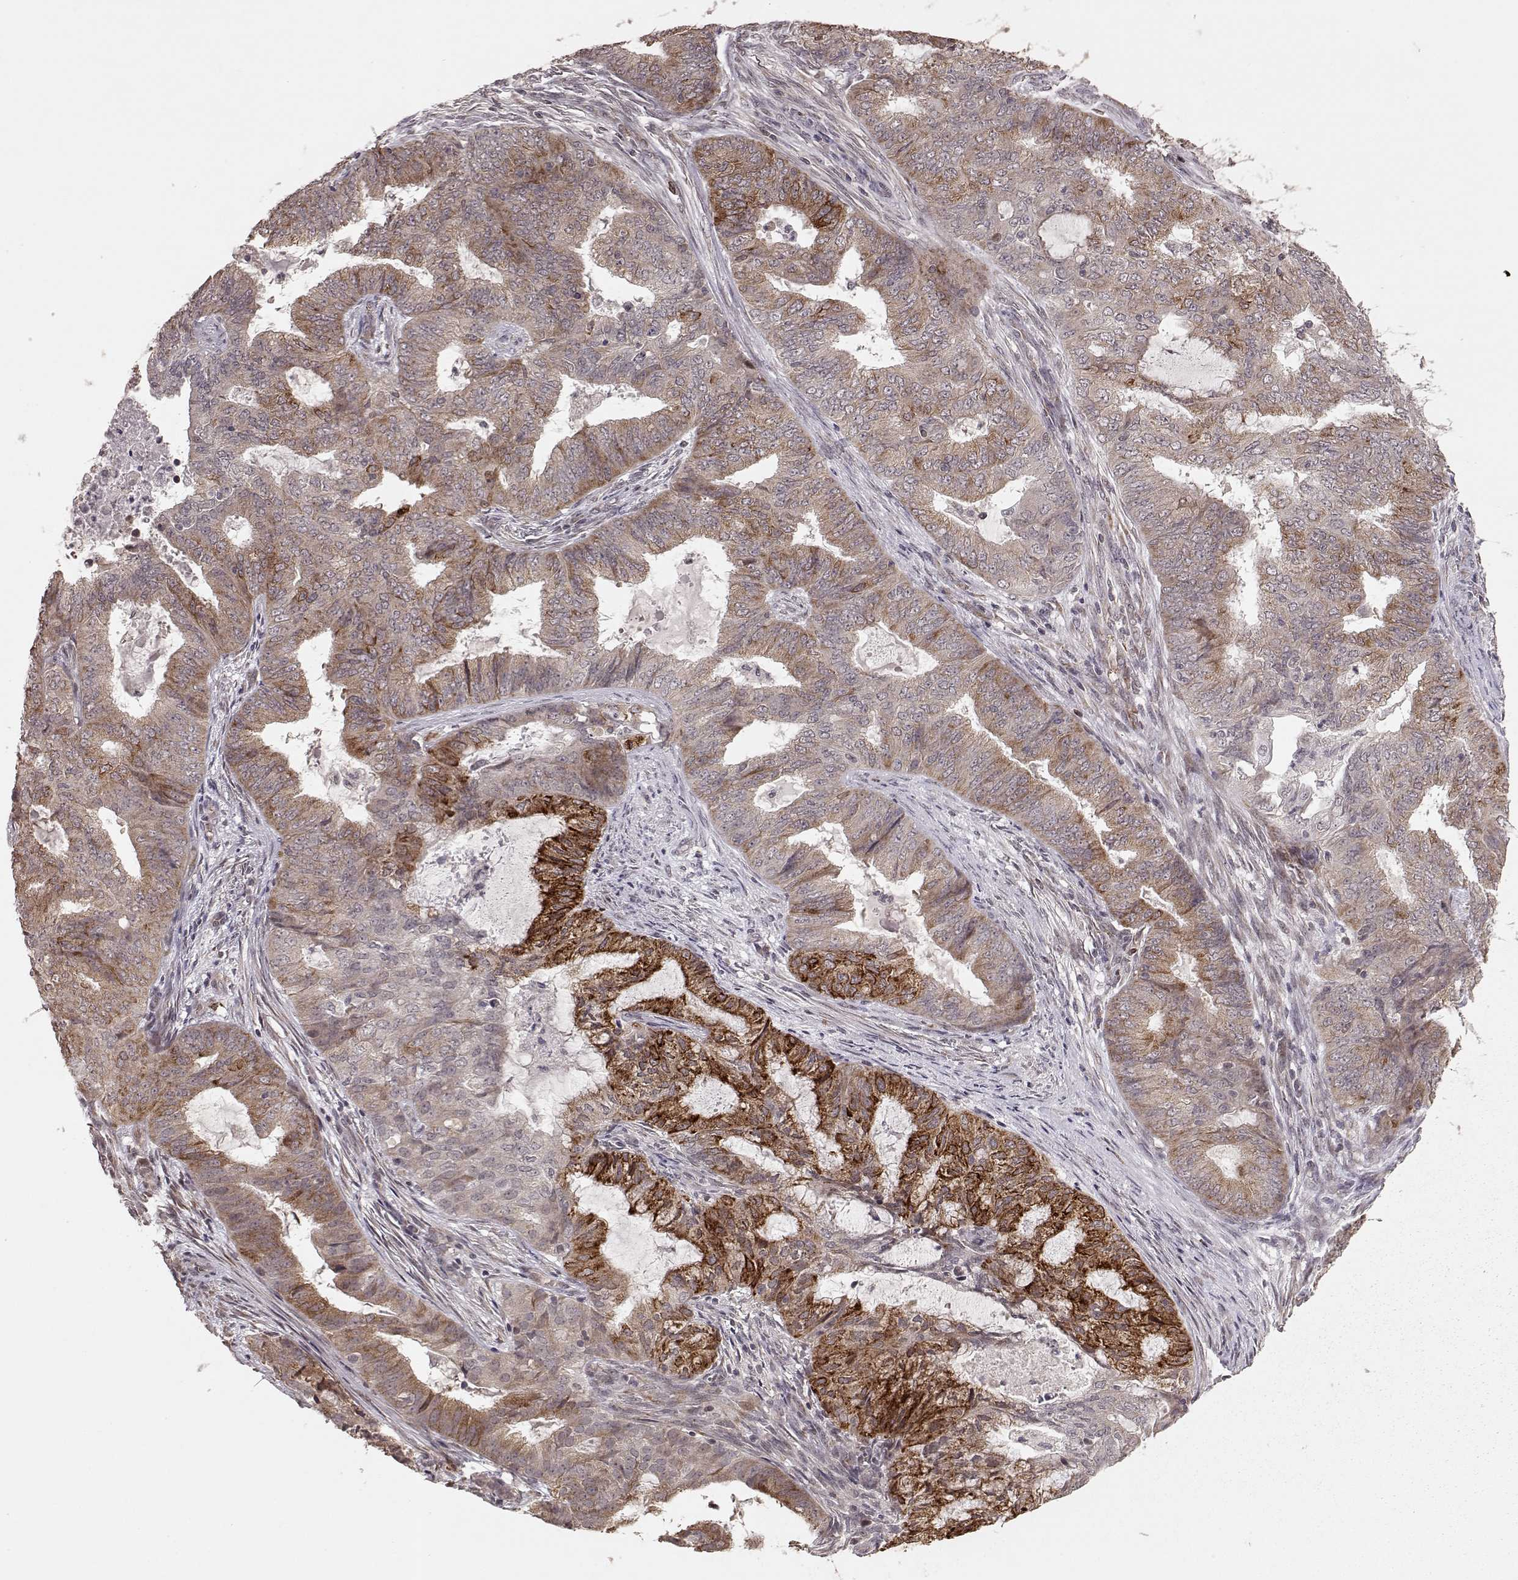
{"staining": {"intensity": "moderate", "quantity": "25%-75%", "location": "cytoplasmic/membranous"}, "tissue": "endometrial cancer", "cell_type": "Tumor cells", "image_type": "cancer", "snomed": [{"axis": "morphology", "description": "Adenocarcinoma, NOS"}, {"axis": "topography", "description": "Endometrium"}], "caption": "Adenocarcinoma (endometrial) stained for a protein (brown) exhibits moderate cytoplasmic/membranous positive staining in about 25%-75% of tumor cells.", "gene": "ELOVL5", "patient": {"sex": "female", "age": 62}}